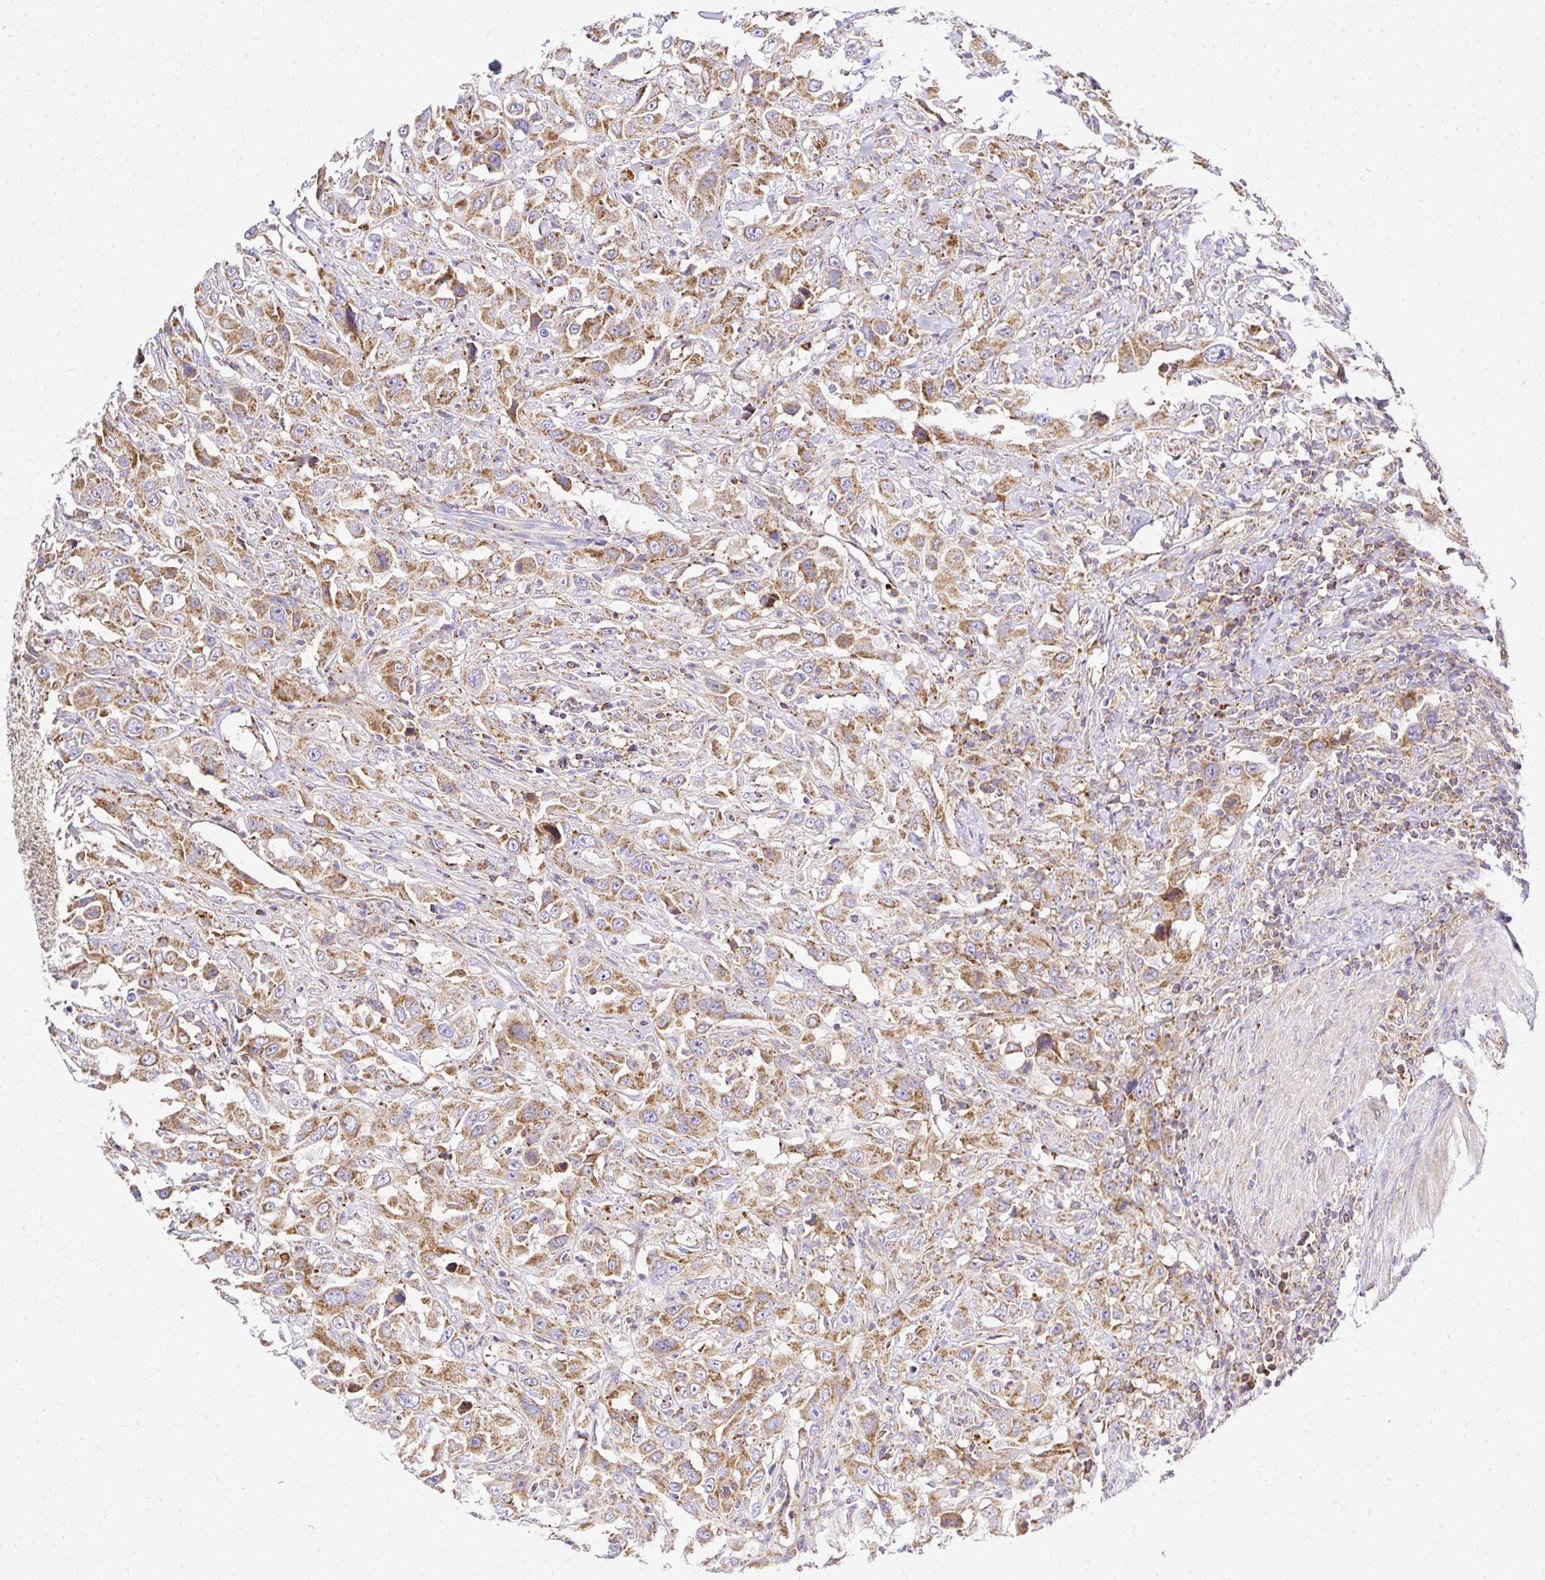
{"staining": {"intensity": "moderate", "quantity": ">75%", "location": "cytoplasmic/membranous"}, "tissue": "urothelial cancer", "cell_type": "Tumor cells", "image_type": "cancer", "snomed": [{"axis": "morphology", "description": "Urothelial carcinoma, High grade"}, {"axis": "topography", "description": "Urinary bladder"}], "caption": "Brown immunohistochemical staining in high-grade urothelial carcinoma demonstrates moderate cytoplasmic/membranous positivity in about >75% of tumor cells.", "gene": "MRPL13", "patient": {"sex": "male", "age": 61}}